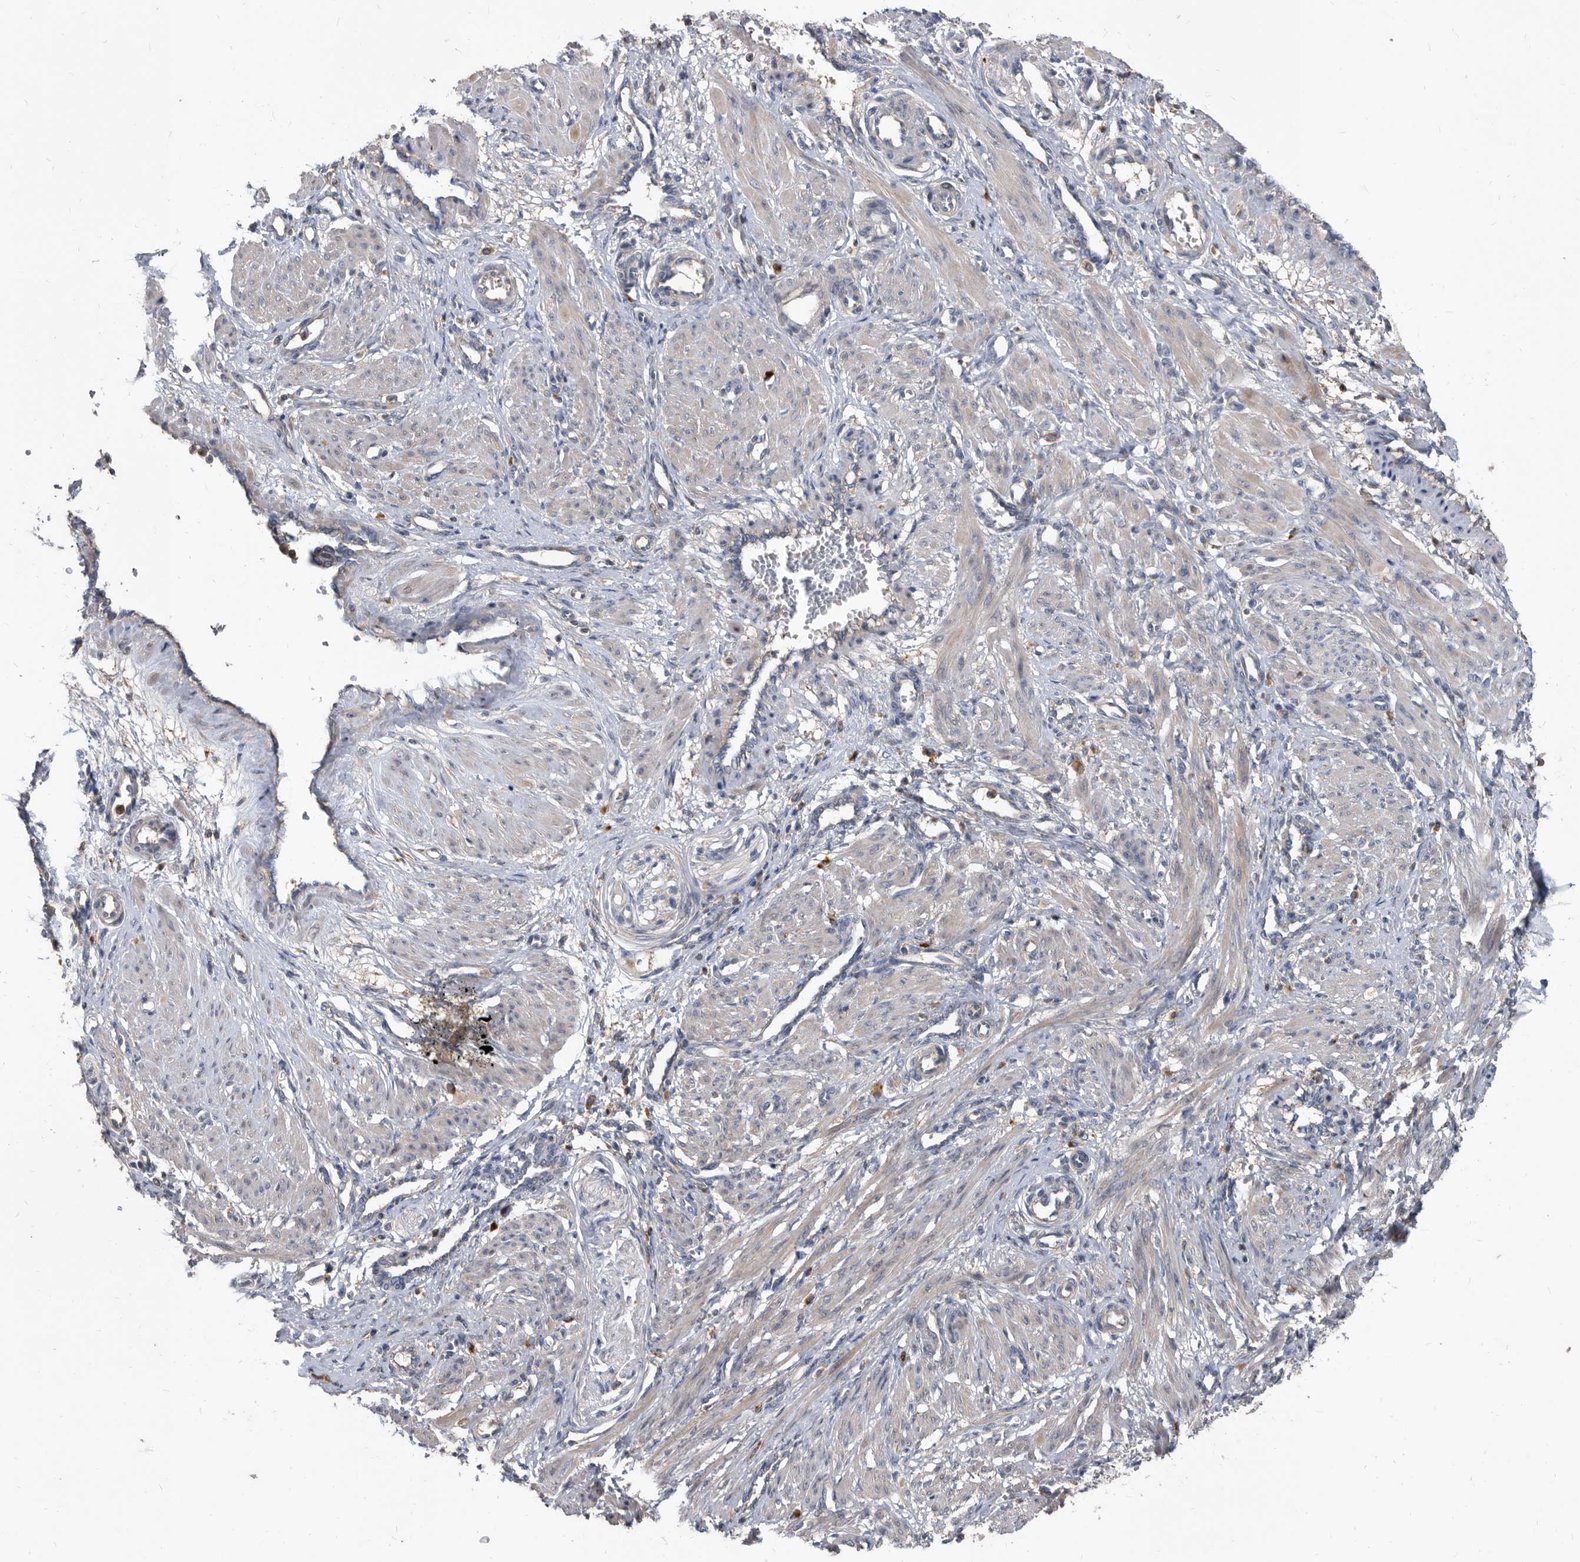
{"staining": {"intensity": "negative", "quantity": "none", "location": "none"}, "tissue": "smooth muscle", "cell_type": "Smooth muscle cells", "image_type": "normal", "snomed": [{"axis": "morphology", "description": "Normal tissue, NOS"}, {"axis": "topography", "description": "Endometrium"}], "caption": "Immunohistochemical staining of normal smooth muscle displays no significant staining in smooth muscle cells.", "gene": "APEH", "patient": {"sex": "female", "age": 33}}